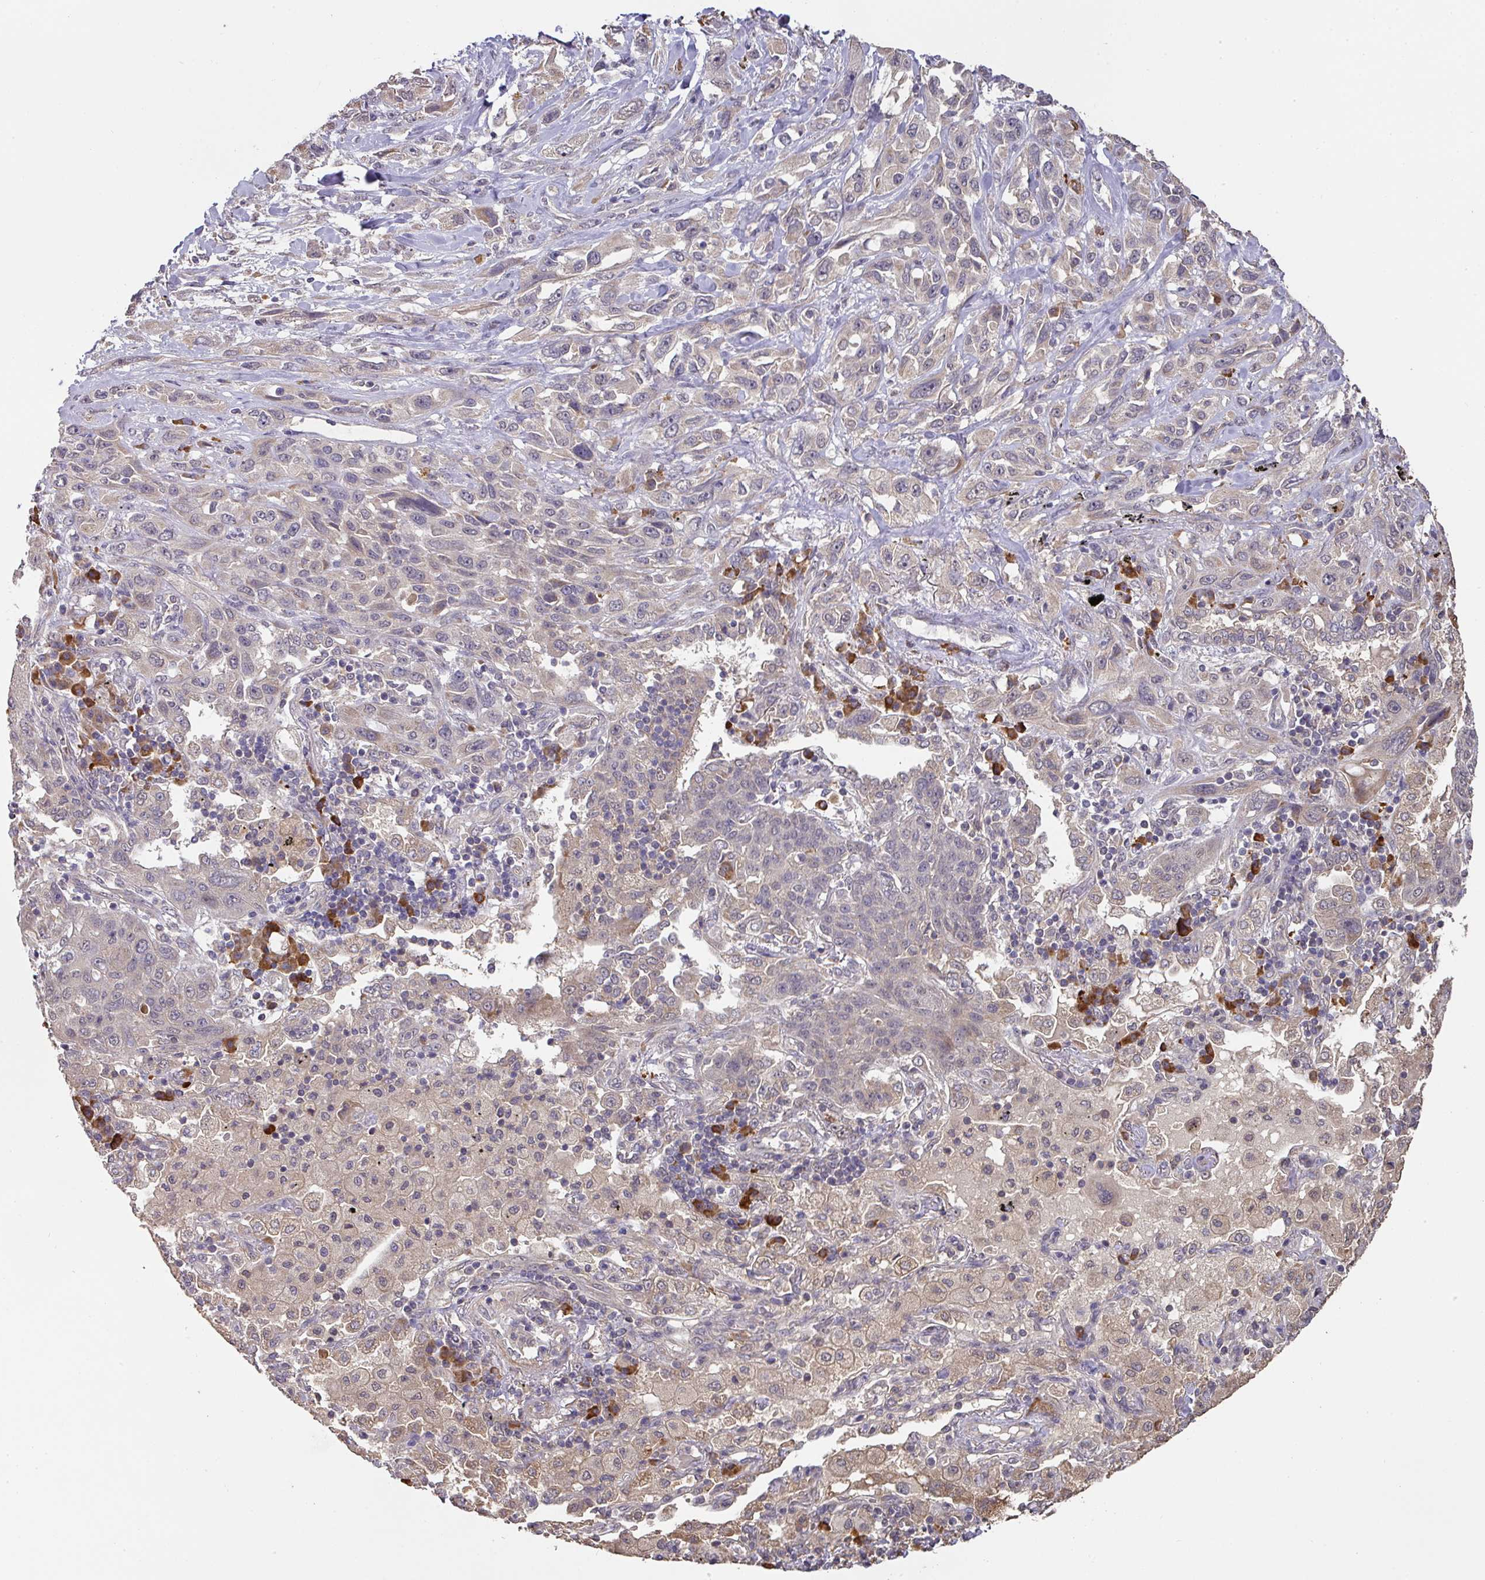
{"staining": {"intensity": "negative", "quantity": "none", "location": "none"}, "tissue": "lung cancer", "cell_type": "Tumor cells", "image_type": "cancer", "snomed": [{"axis": "morphology", "description": "Squamous cell carcinoma, NOS"}, {"axis": "topography", "description": "Lung"}], "caption": "IHC photomicrograph of human lung cancer stained for a protein (brown), which reveals no positivity in tumor cells. The staining is performed using DAB brown chromogen with nuclei counter-stained in using hematoxylin.", "gene": "ACVR2B", "patient": {"sex": "female", "age": 70}}